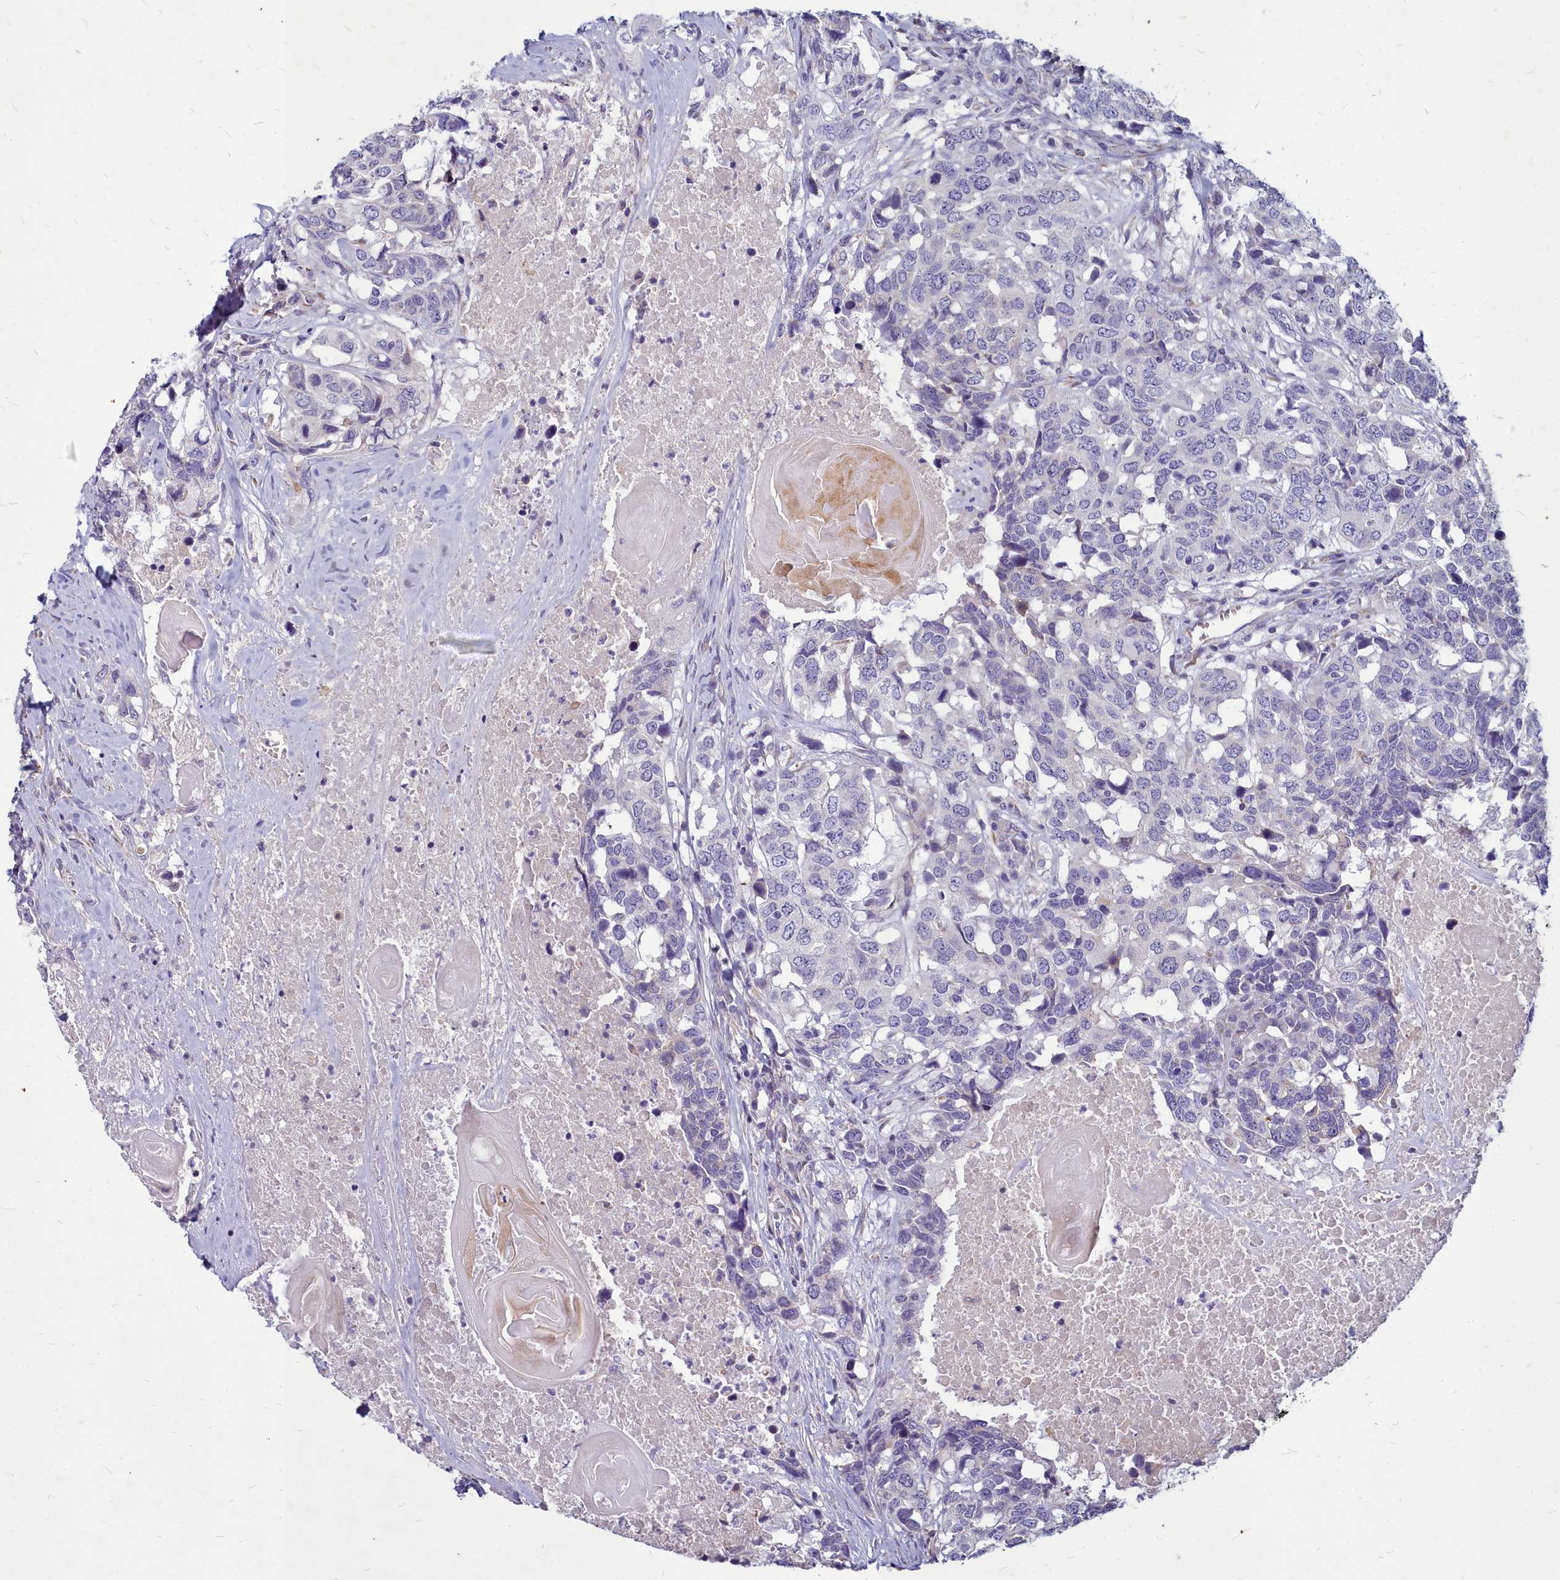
{"staining": {"intensity": "negative", "quantity": "none", "location": "none"}, "tissue": "head and neck cancer", "cell_type": "Tumor cells", "image_type": "cancer", "snomed": [{"axis": "morphology", "description": "Squamous cell carcinoma, NOS"}, {"axis": "topography", "description": "Head-Neck"}], "caption": "This is a micrograph of immunohistochemistry staining of head and neck squamous cell carcinoma, which shows no staining in tumor cells.", "gene": "SMPD4", "patient": {"sex": "male", "age": 66}}